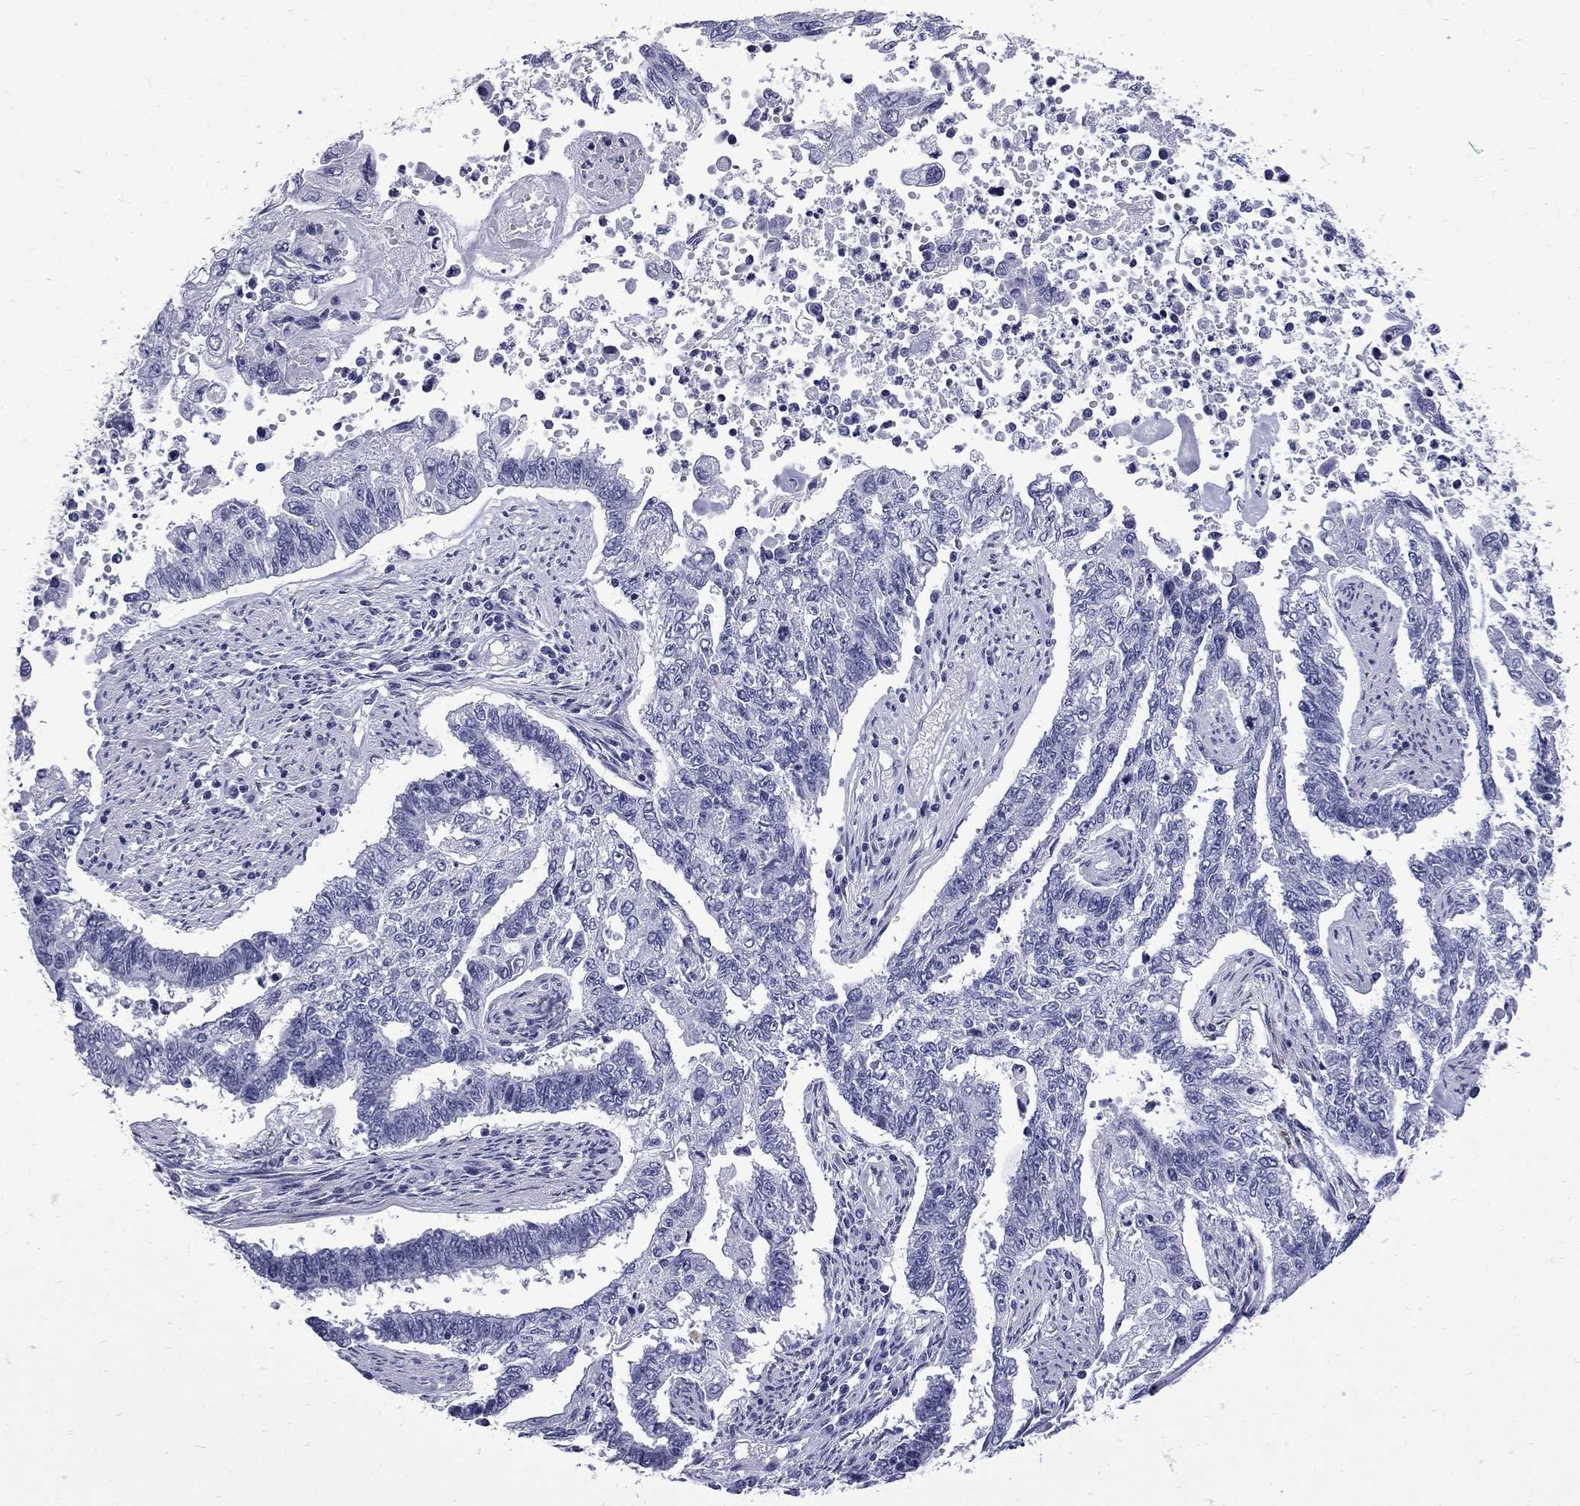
{"staining": {"intensity": "negative", "quantity": "none", "location": "none"}, "tissue": "endometrial cancer", "cell_type": "Tumor cells", "image_type": "cancer", "snomed": [{"axis": "morphology", "description": "Adenocarcinoma, NOS"}, {"axis": "topography", "description": "Uterus"}], "caption": "This is a histopathology image of immunohistochemistry staining of adenocarcinoma (endometrial), which shows no expression in tumor cells.", "gene": "MGARP", "patient": {"sex": "female", "age": 59}}